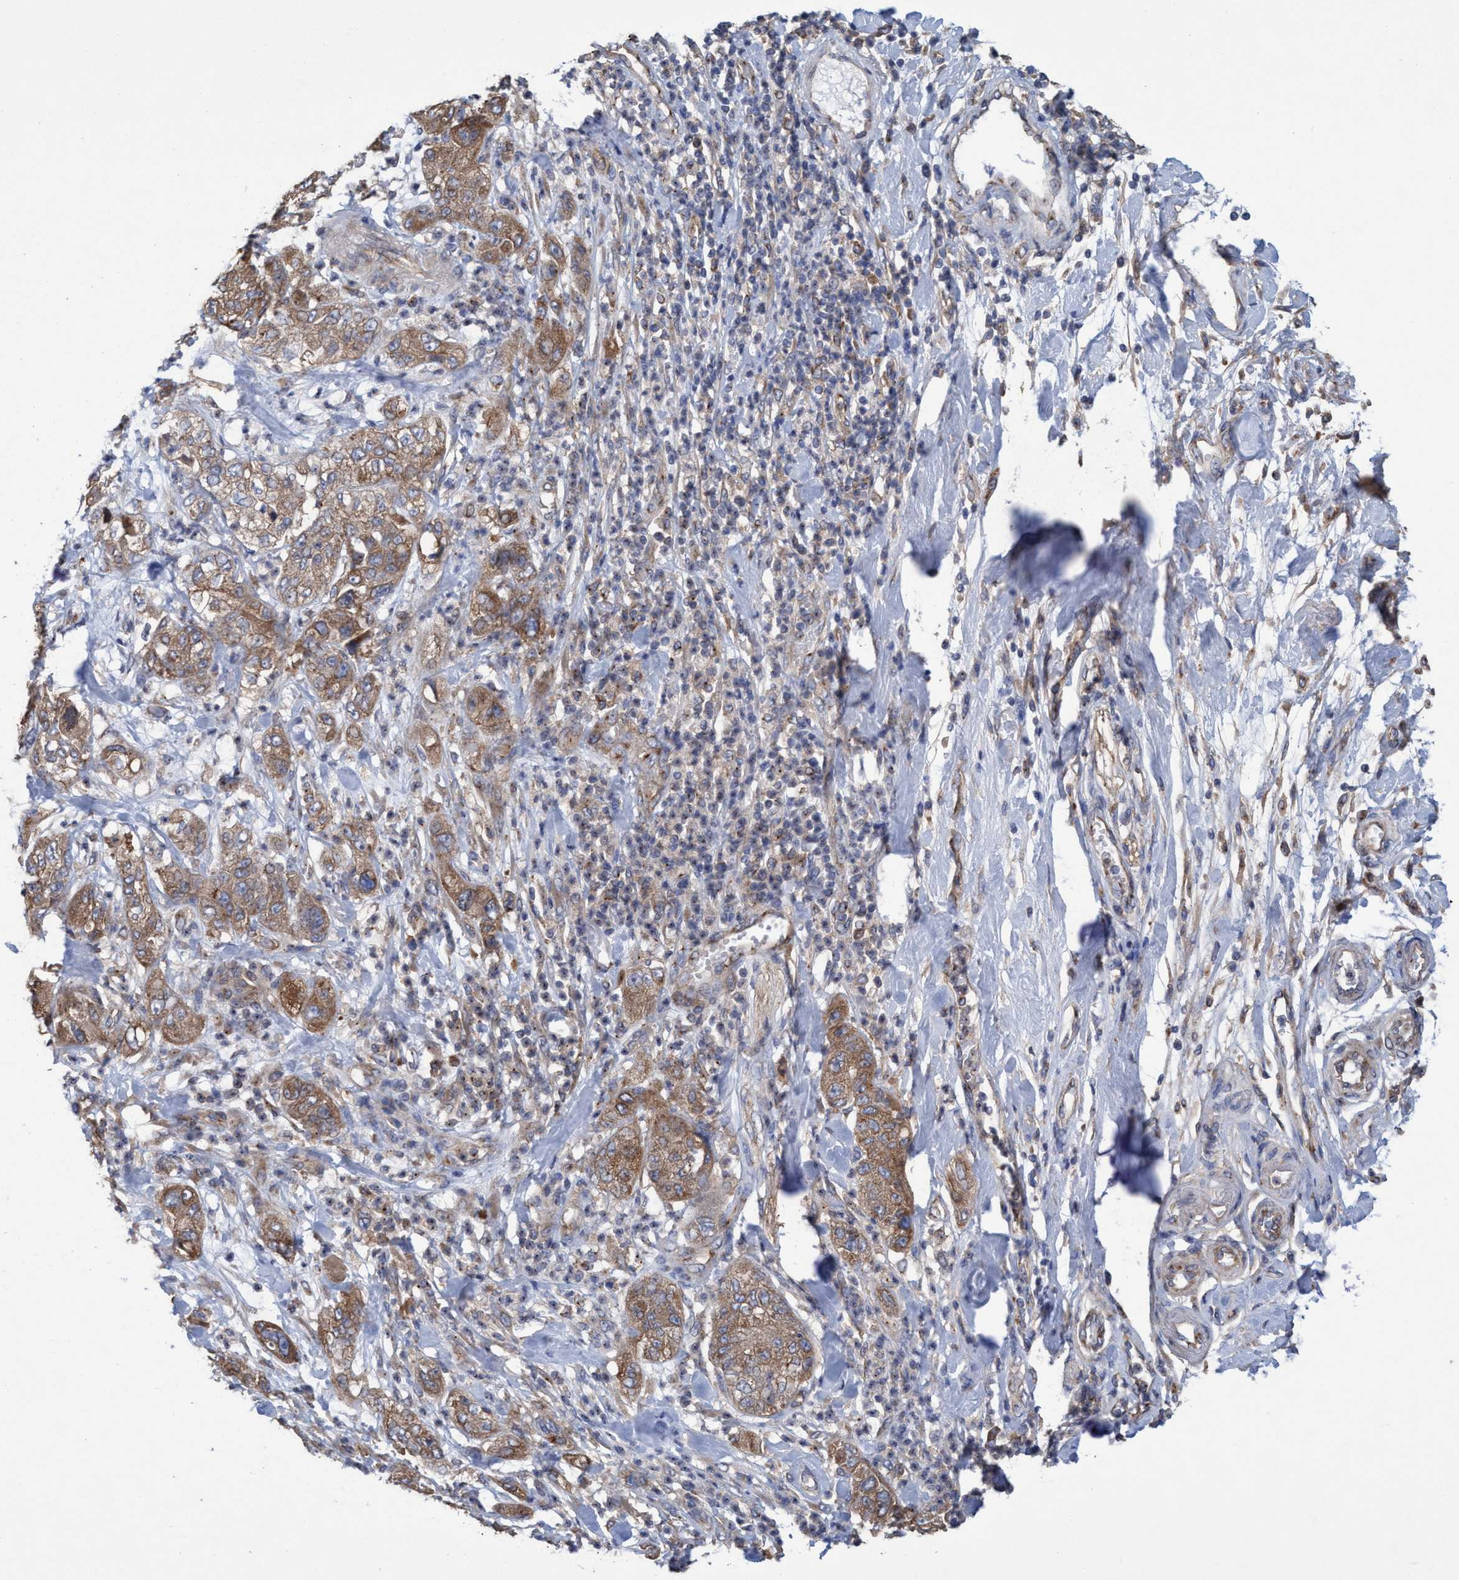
{"staining": {"intensity": "moderate", "quantity": ">75%", "location": "cytoplasmic/membranous"}, "tissue": "pancreatic cancer", "cell_type": "Tumor cells", "image_type": "cancer", "snomed": [{"axis": "morphology", "description": "Adenocarcinoma, NOS"}, {"axis": "topography", "description": "Pancreas"}], "caption": "This is an image of immunohistochemistry (IHC) staining of pancreatic adenocarcinoma, which shows moderate positivity in the cytoplasmic/membranous of tumor cells.", "gene": "BICD2", "patient": {"sex": "female", "age": 78}}